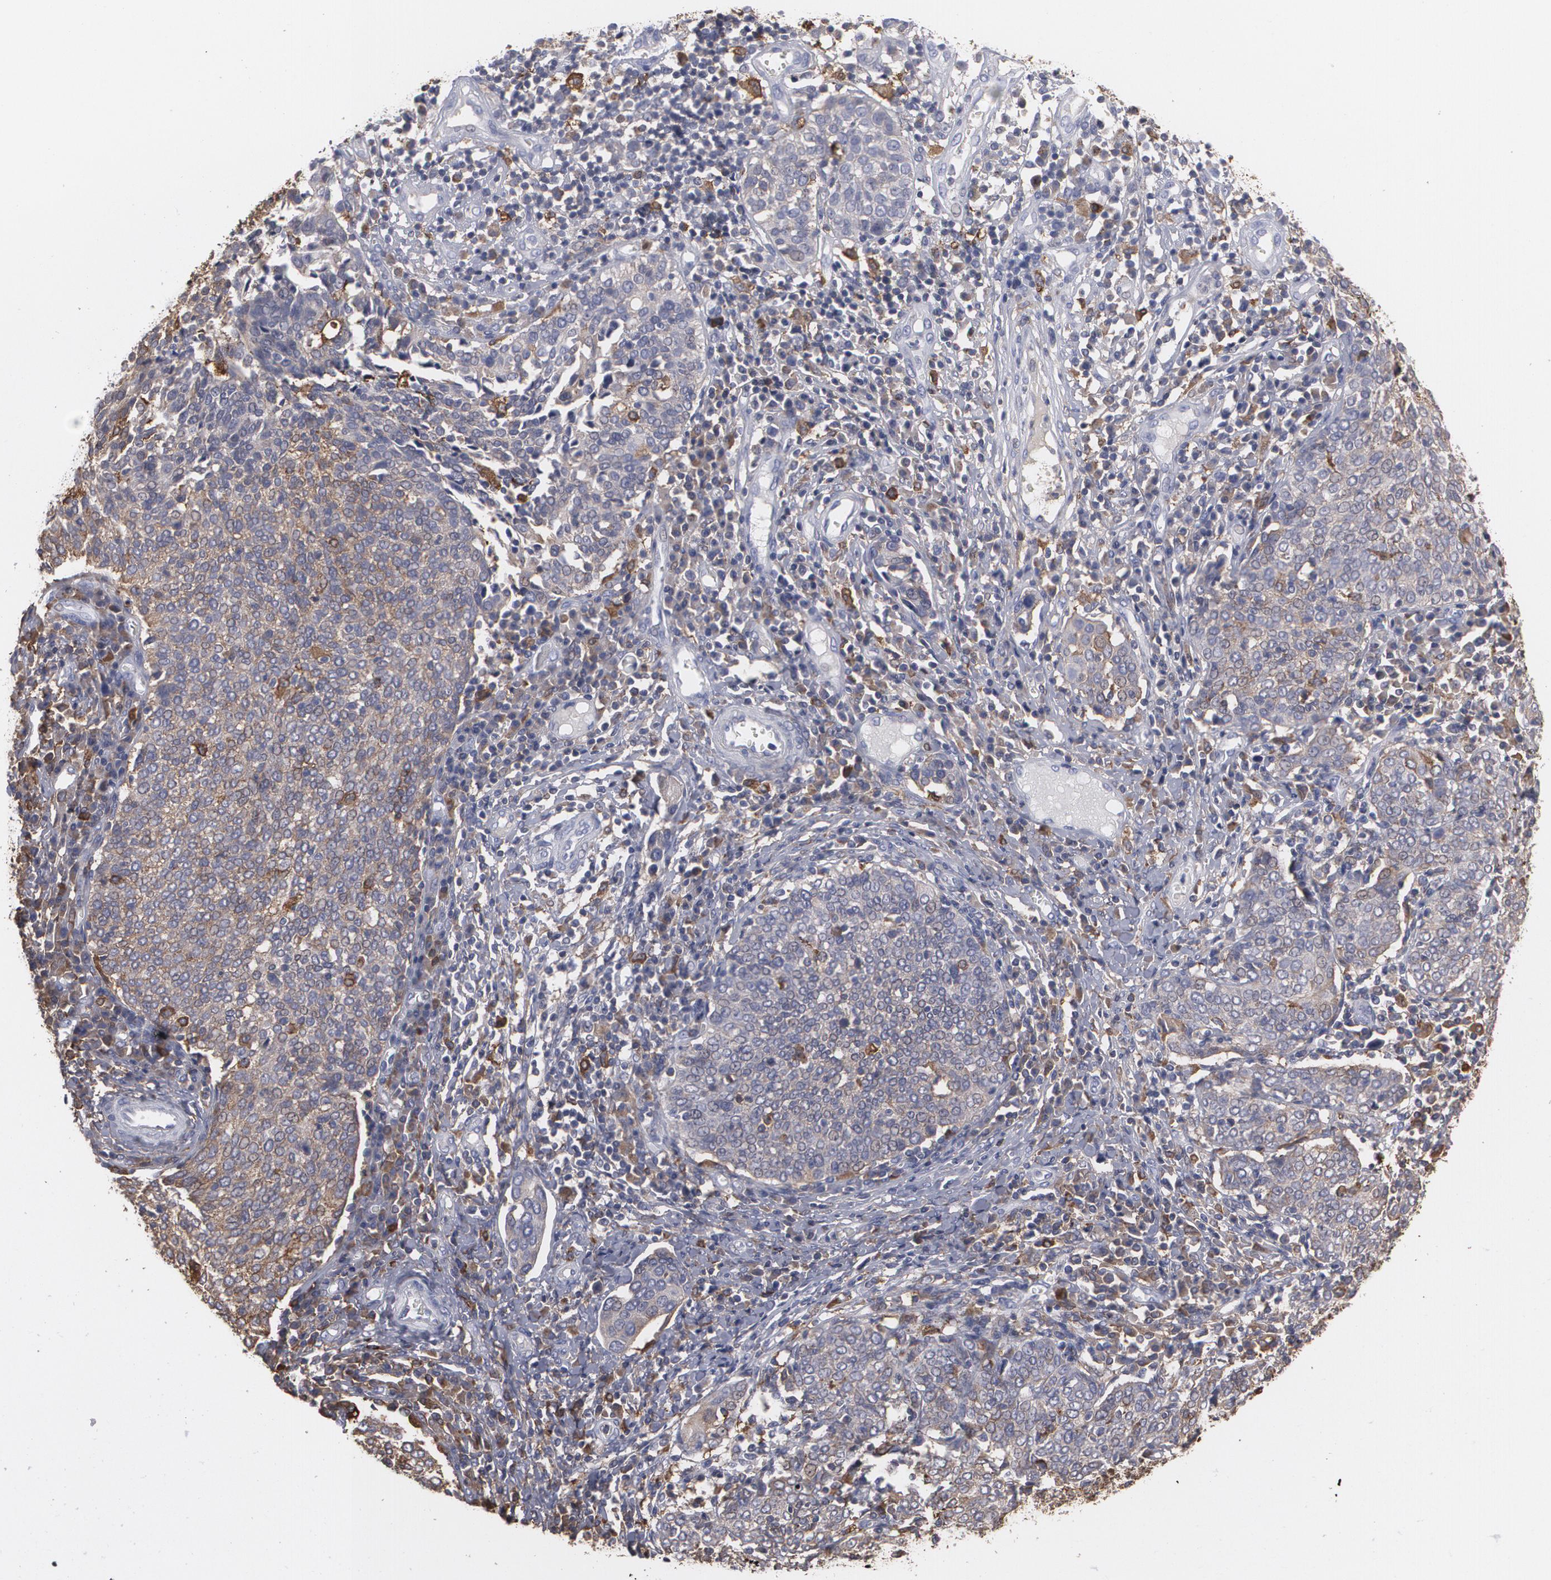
{"staining": {"intensity": "weak", "quantity": "<25%", "location": "cytoplasmic/membranous"}, "tissue": "cervical cancer", "cell_type": "Tumor cells", "image_type": "cancer", "snomed": [{"axis": "morphology", "description": "Squamous cell carcinoma, NOS"}, {"axis": "topography", "description": "Cervix"}], "caption": "The histopathology image shows no staining of tumor cells in cervical cancer (squamous cell carcinoma). The staining is performed using DAB brown chromogen with nuclei counter-stained in using hematoxylin.", "gene": "ODC1", "patient": {"sex": "female", "age": 40}}